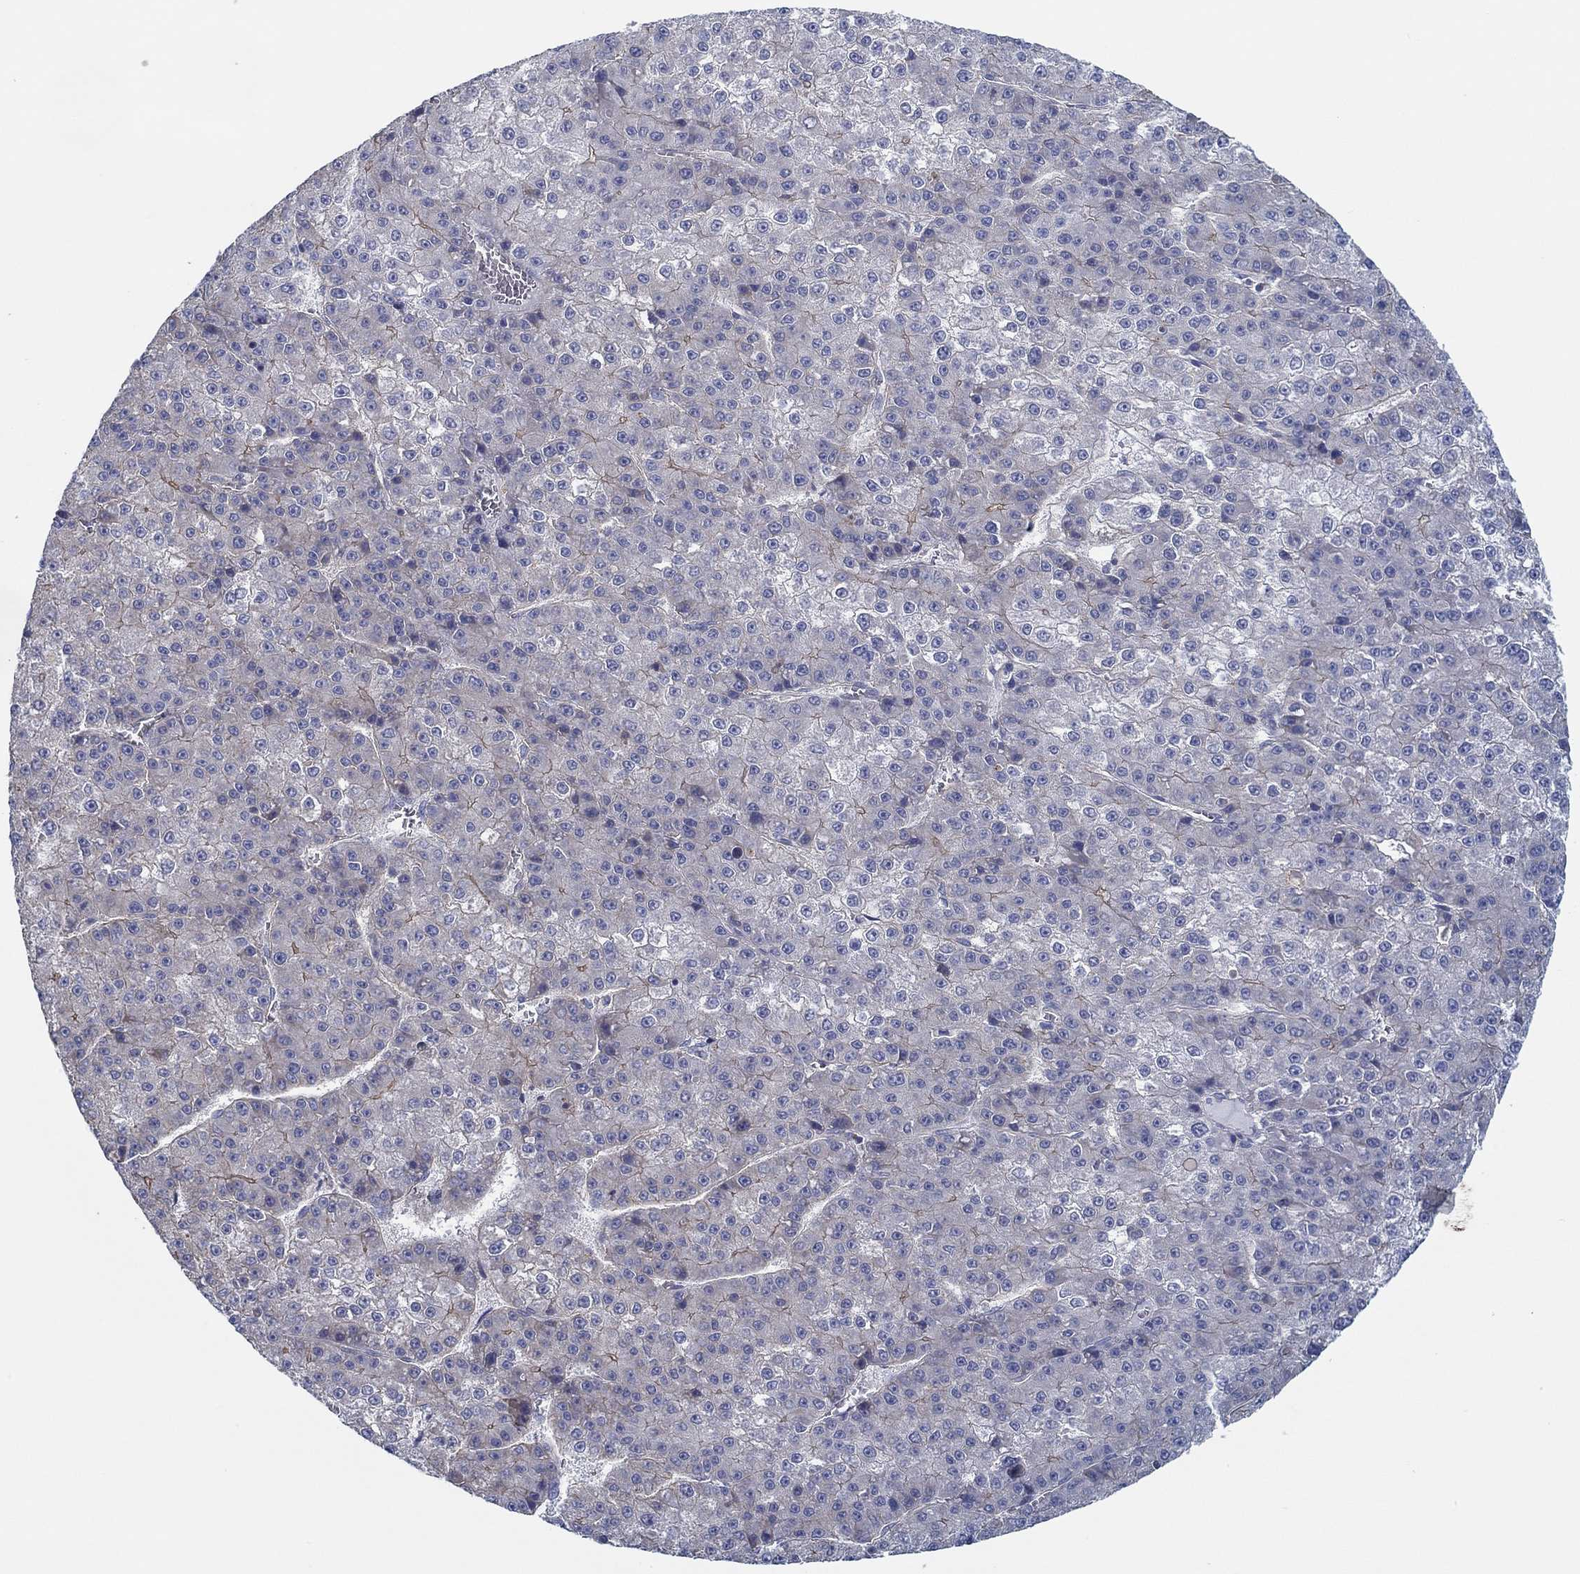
{"staining": {"intensity": "weak", "quantity": "<25%", "location": "cytoplasmic/membranous"}, "tissue": "liver cancer", "cell_type": "Tumor cells", "image_type": "cancer", "snomed": [{"axis": "morphology", "description": "Carcinoma, Hepatocellular, NOS"}, {"axis": "topography", "description": "Liver"}], "caption": "Liver hepatocellular carcinoma was stained to show a protein in brown. There is no significant staining in tumor cells.", "gene": "BBOF1", "patient": {"sex": "female", "age": 73}}